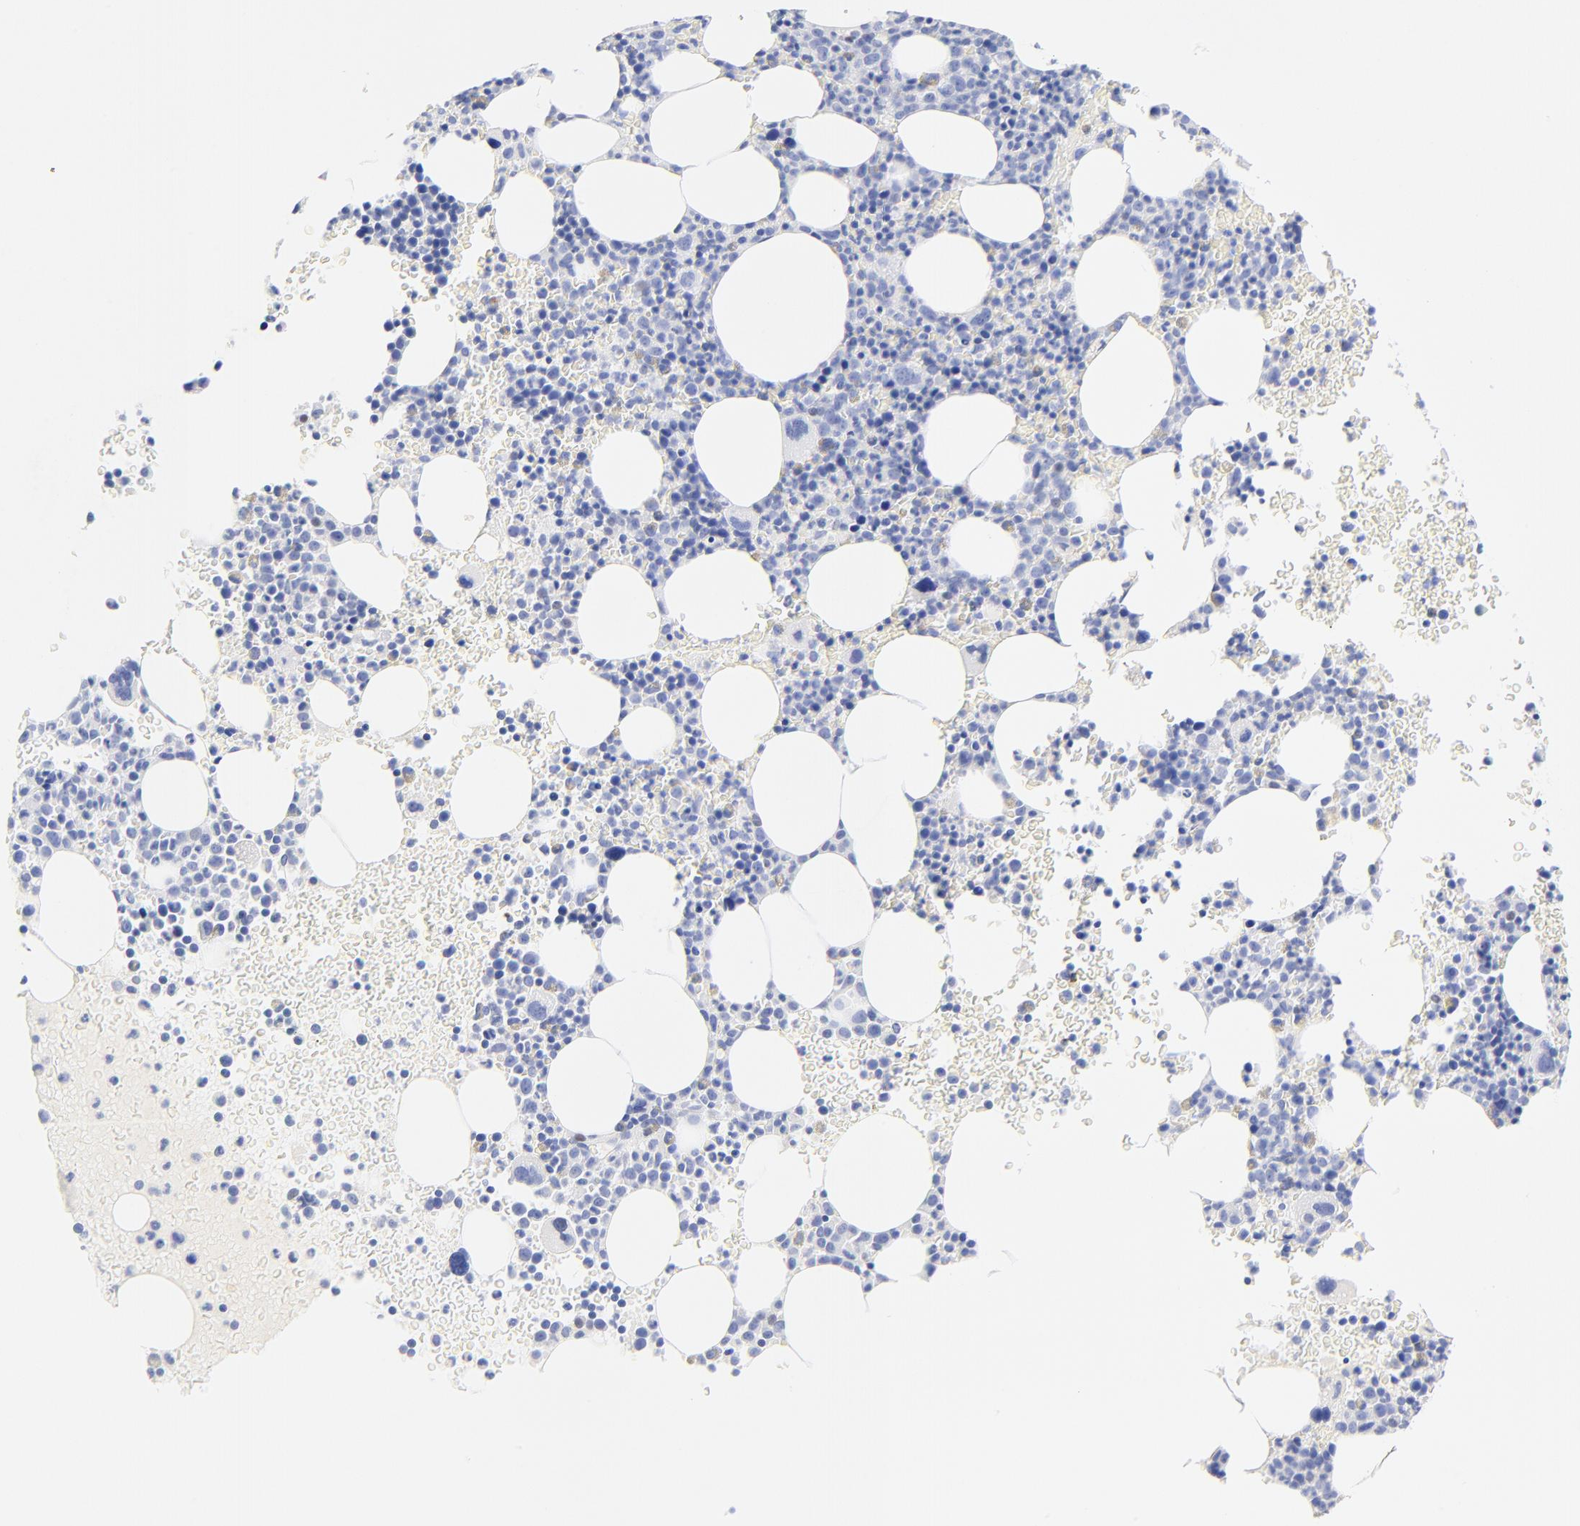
{"staining": {"intensity": "negative", "quantity": "none", "location": "none"}, "tissue": "bone marrow", "cell_type": "Hematopoietic cells", "image_type": "normal", "snomed": [{"axis": "morphology", "description": "Normal tissue, NOS"}, {"axis": "topography", "description": "Bone marrow"}], "caption": "Hematopoietic cells show no significant protein positivity in benign bone marrow. (Brightfield microscopy of DAB immunohistochemistry at high magnification).", "gene": "SULT4A1", "patient": {"sex": "male", "age": 68}}